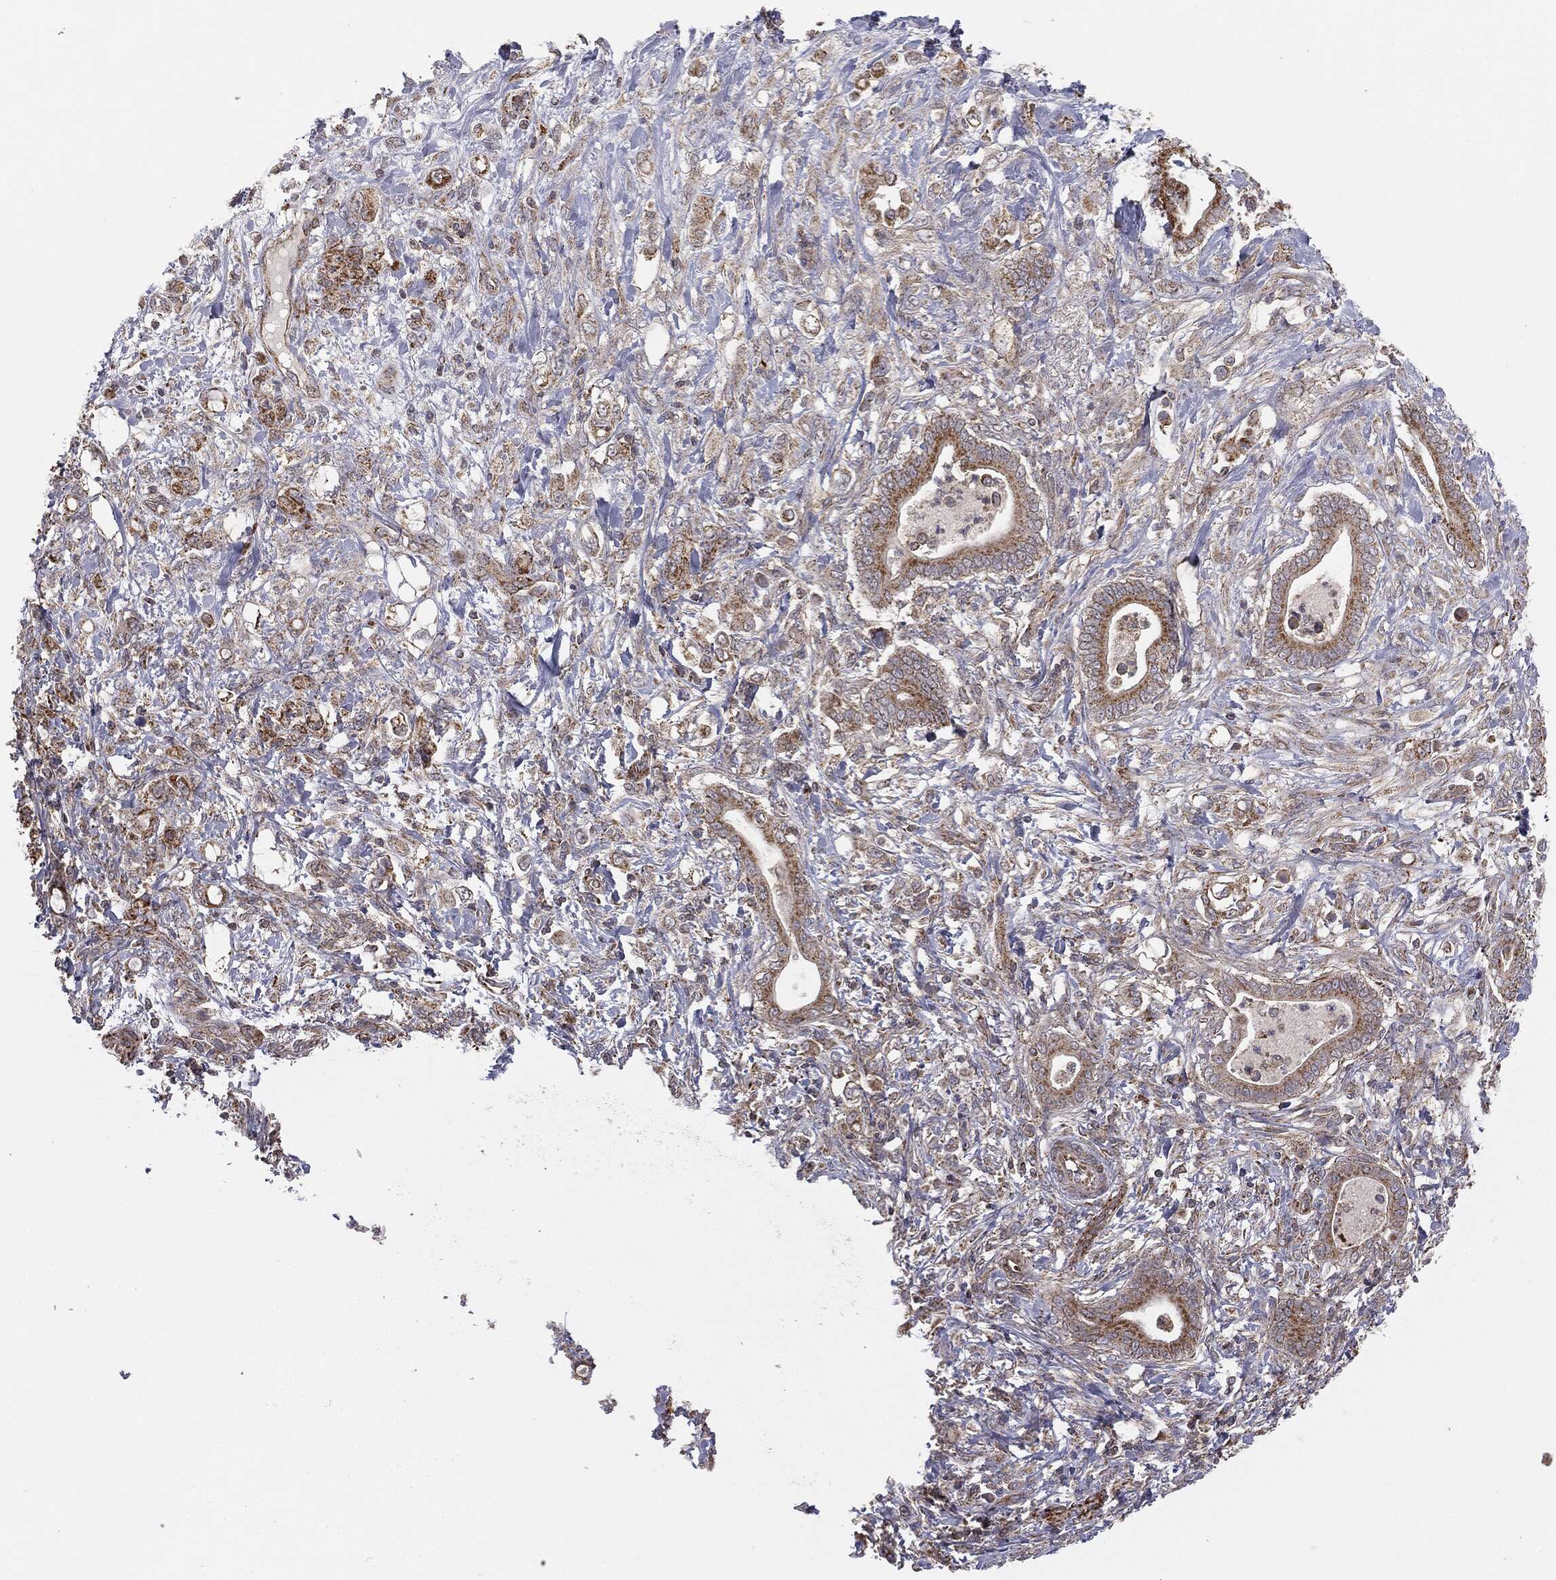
{"staining": {"intensity": "strong", "quantity": ">75%", "location": "cytoplasmic/membranous"}, "tissue": "stomach cancer", "cell_type": "Tumor cells", "image_type": "cancer", "snomed": [{"axis": "morphology", "description": "Adenocarcinoma, NOS"}, {"axis": "topography", "description": "Stomach"}], "caption": "Adenocarcinoma (stomach) stained with immunohistochemistry shows strong cytoplasmic/membranous expression in approximately >75% of tumor cells.", "gene": "MTOR", "patient": {"sex": "female", "age": 79}}